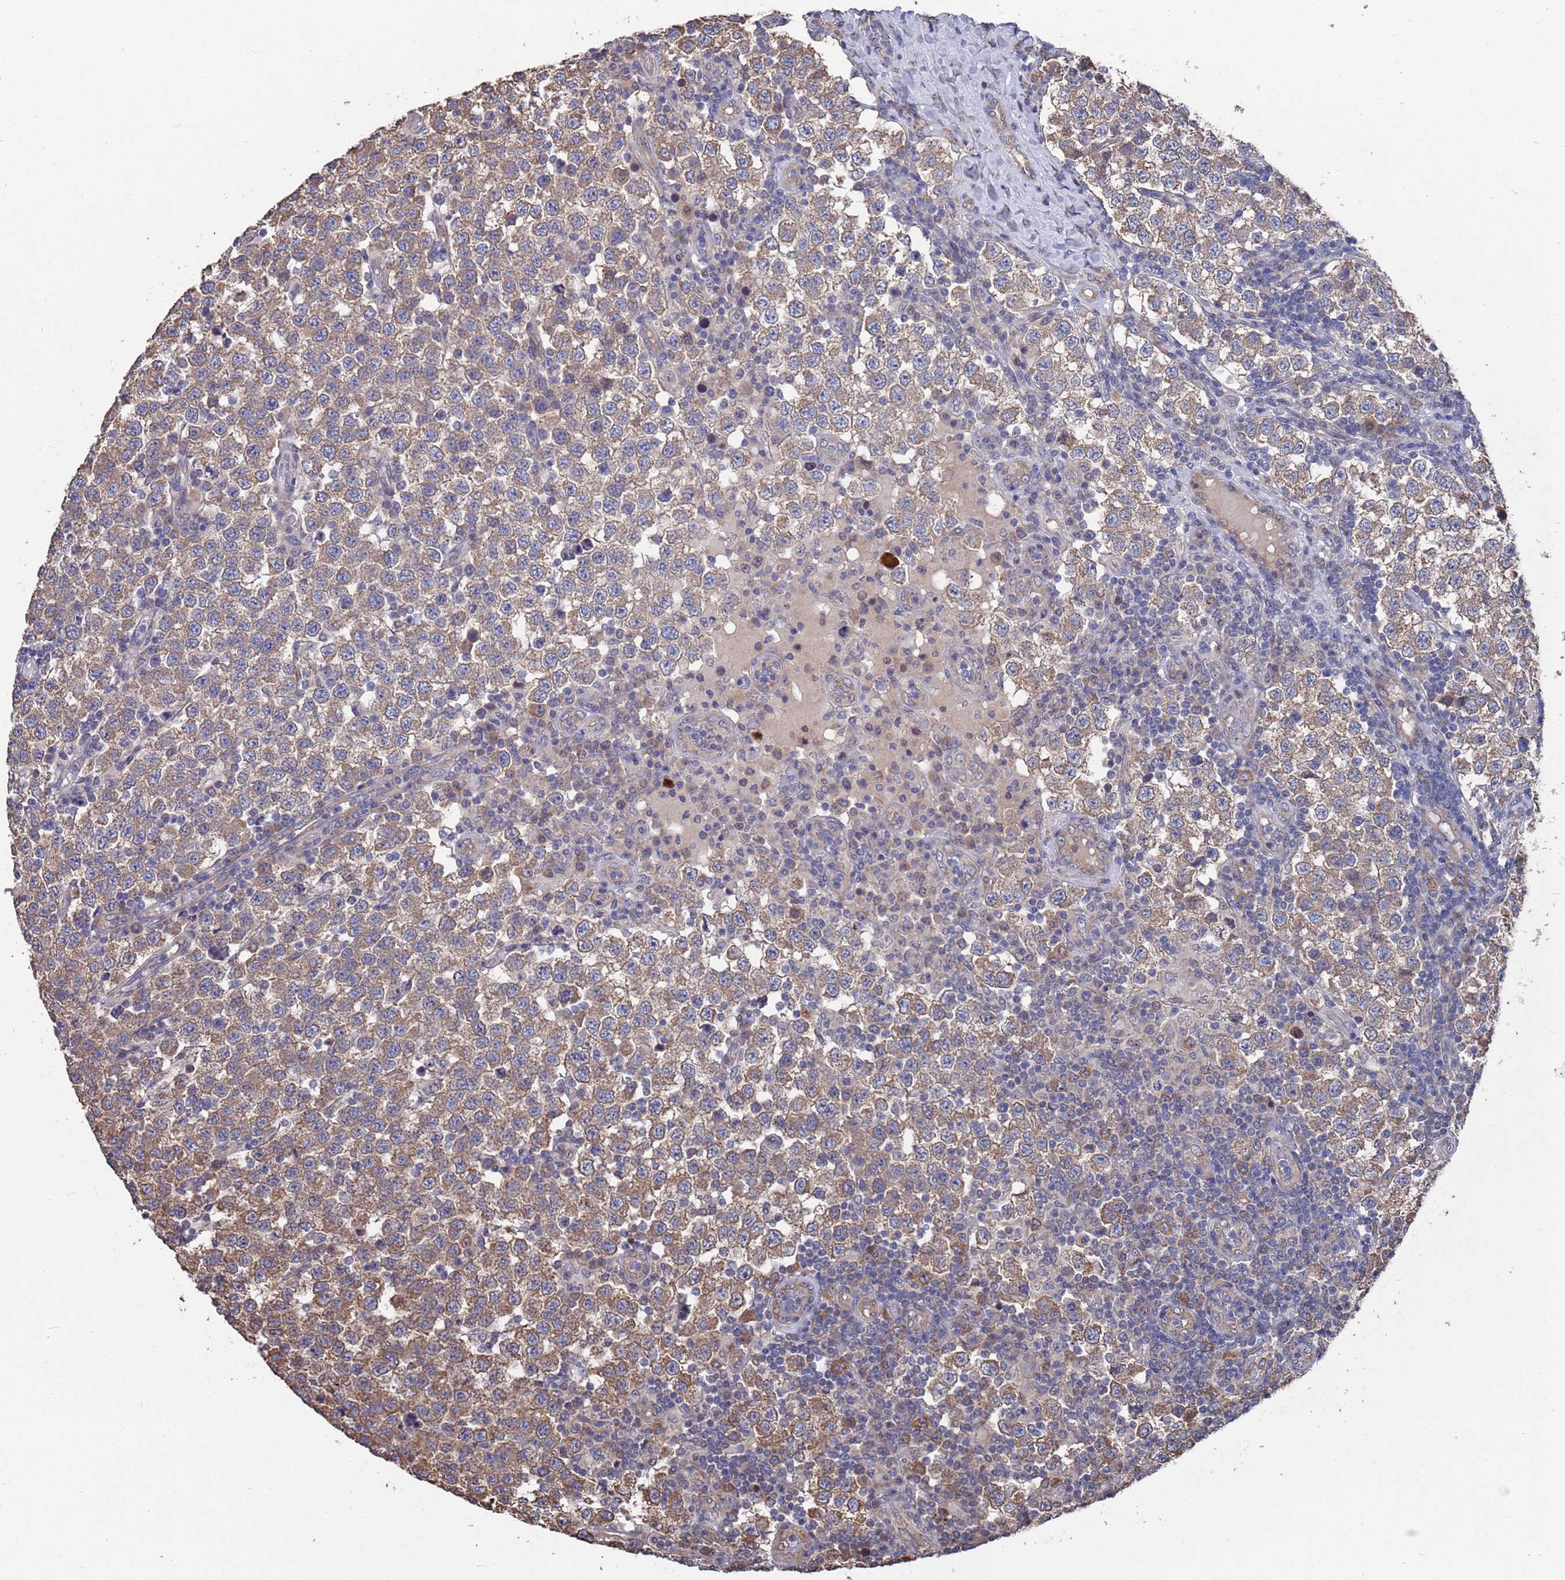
{"staining": {"intensity": "moderate", "quantity": ">75%", "location": "cytoplasmic/membranous"}, "tissue": "testis cancer", "cell_type": "Tumor cells", "image_type": "cancer", "snomed": [{"axis": "morphology", "description": "Seminoma, NOS"}, {"axis": "topography", "description": "Testis"}], "caption": "Human testis cancer (seminoma) stained with a brown dye displays moderate cytoplasmic/membranous positive staining in about >75% of tumor cells.", "gene": "CFAP119", "patient": {"sex": "male", "age": 34}}